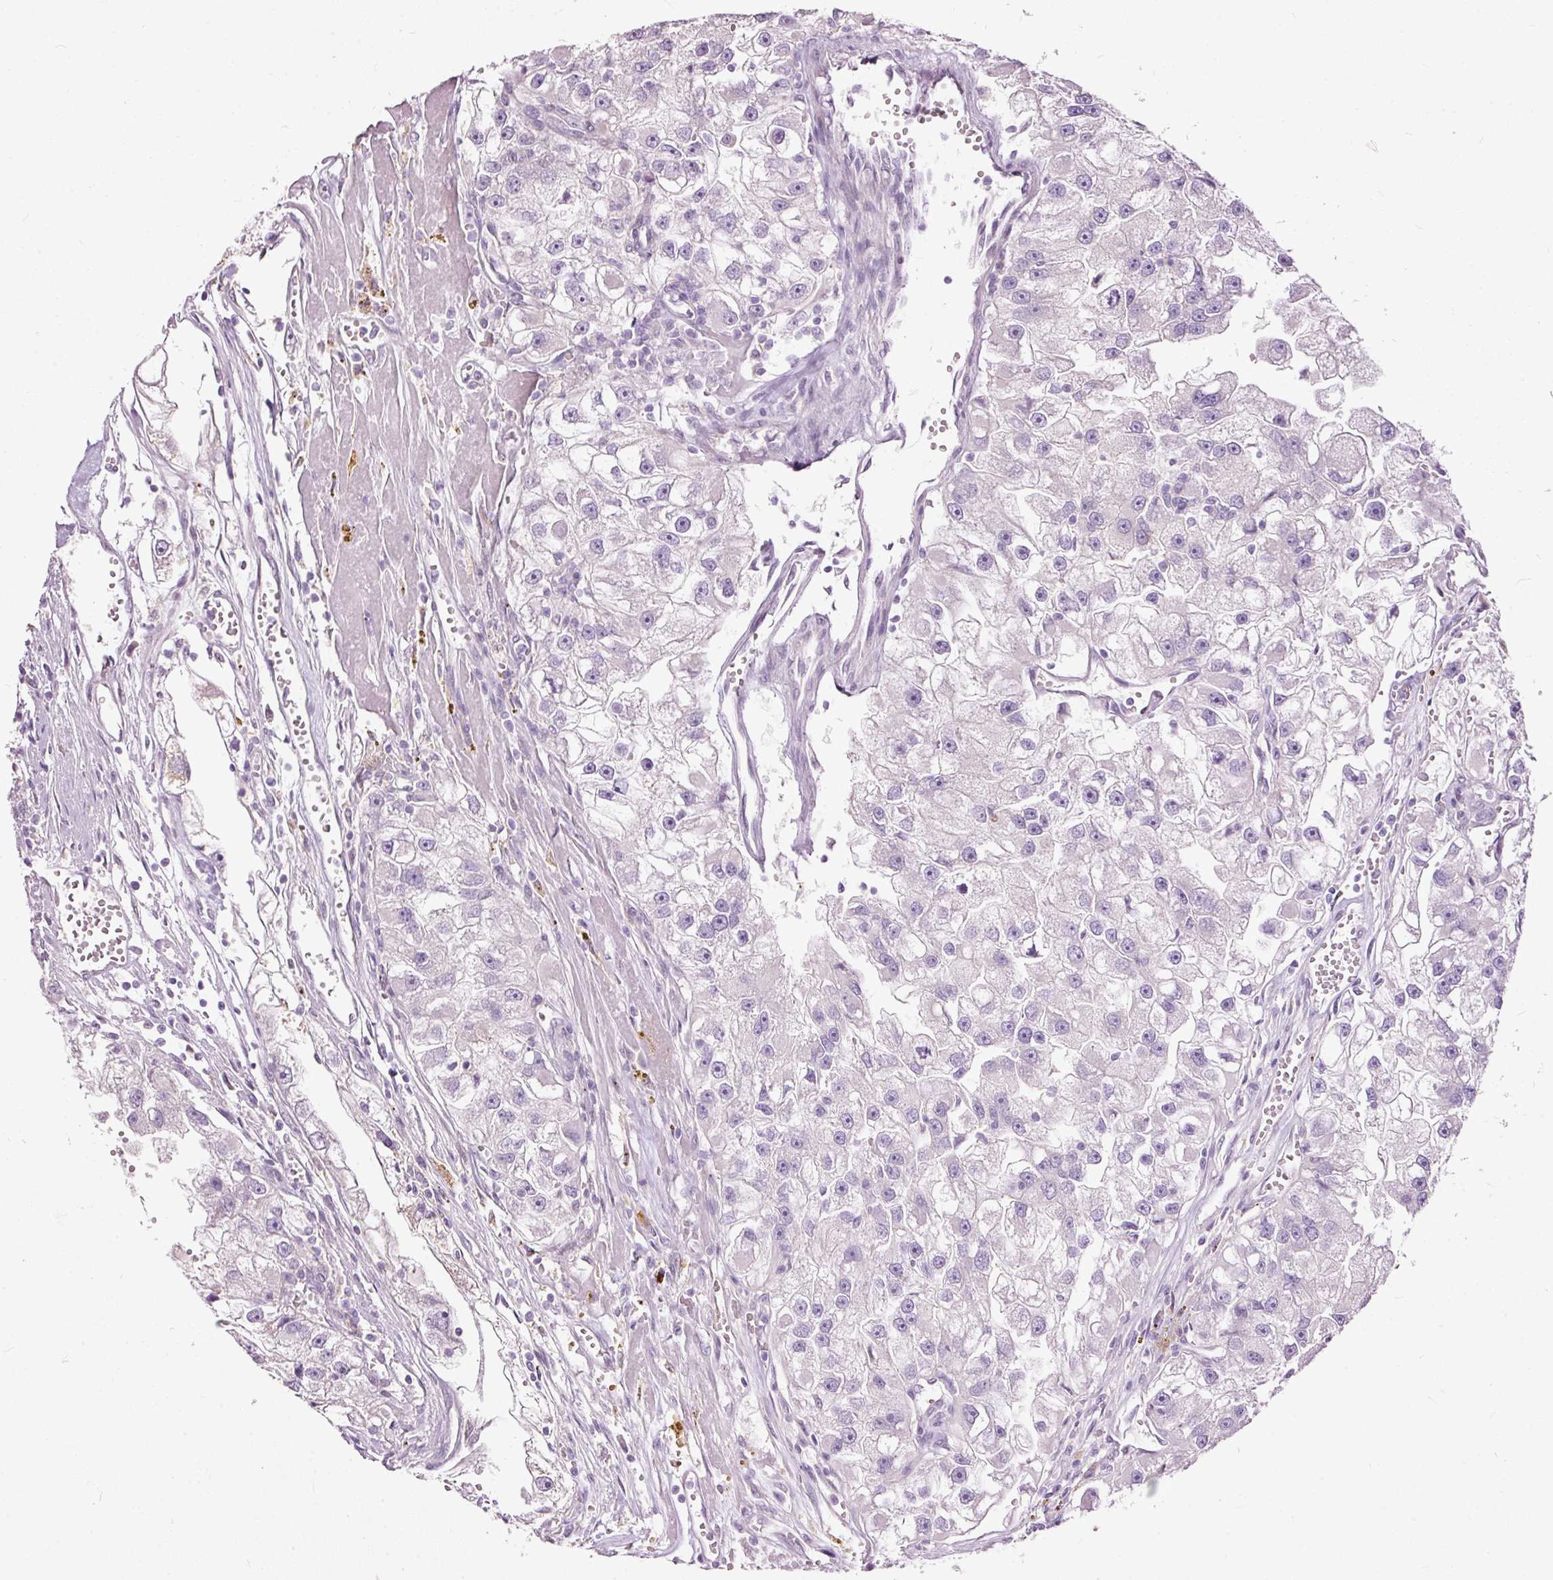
{"staining": {"intensity": "negative", "quantity": "none", "location": "none"}, "tissue": "renal cancer", "cell_type": "Tumor cells", "image_type": "cancer", "snomed": [{"axis": "morphology", "description": "Adenocarcinoma, NOS"}, {"axis": "topography", "description": "Kidney"}], "caption": "Protein analysis of renal cancer displays no significant expression in tumor cells.", "gene": "FCRL4", "patient": {"sex": "male", "age": 63}}